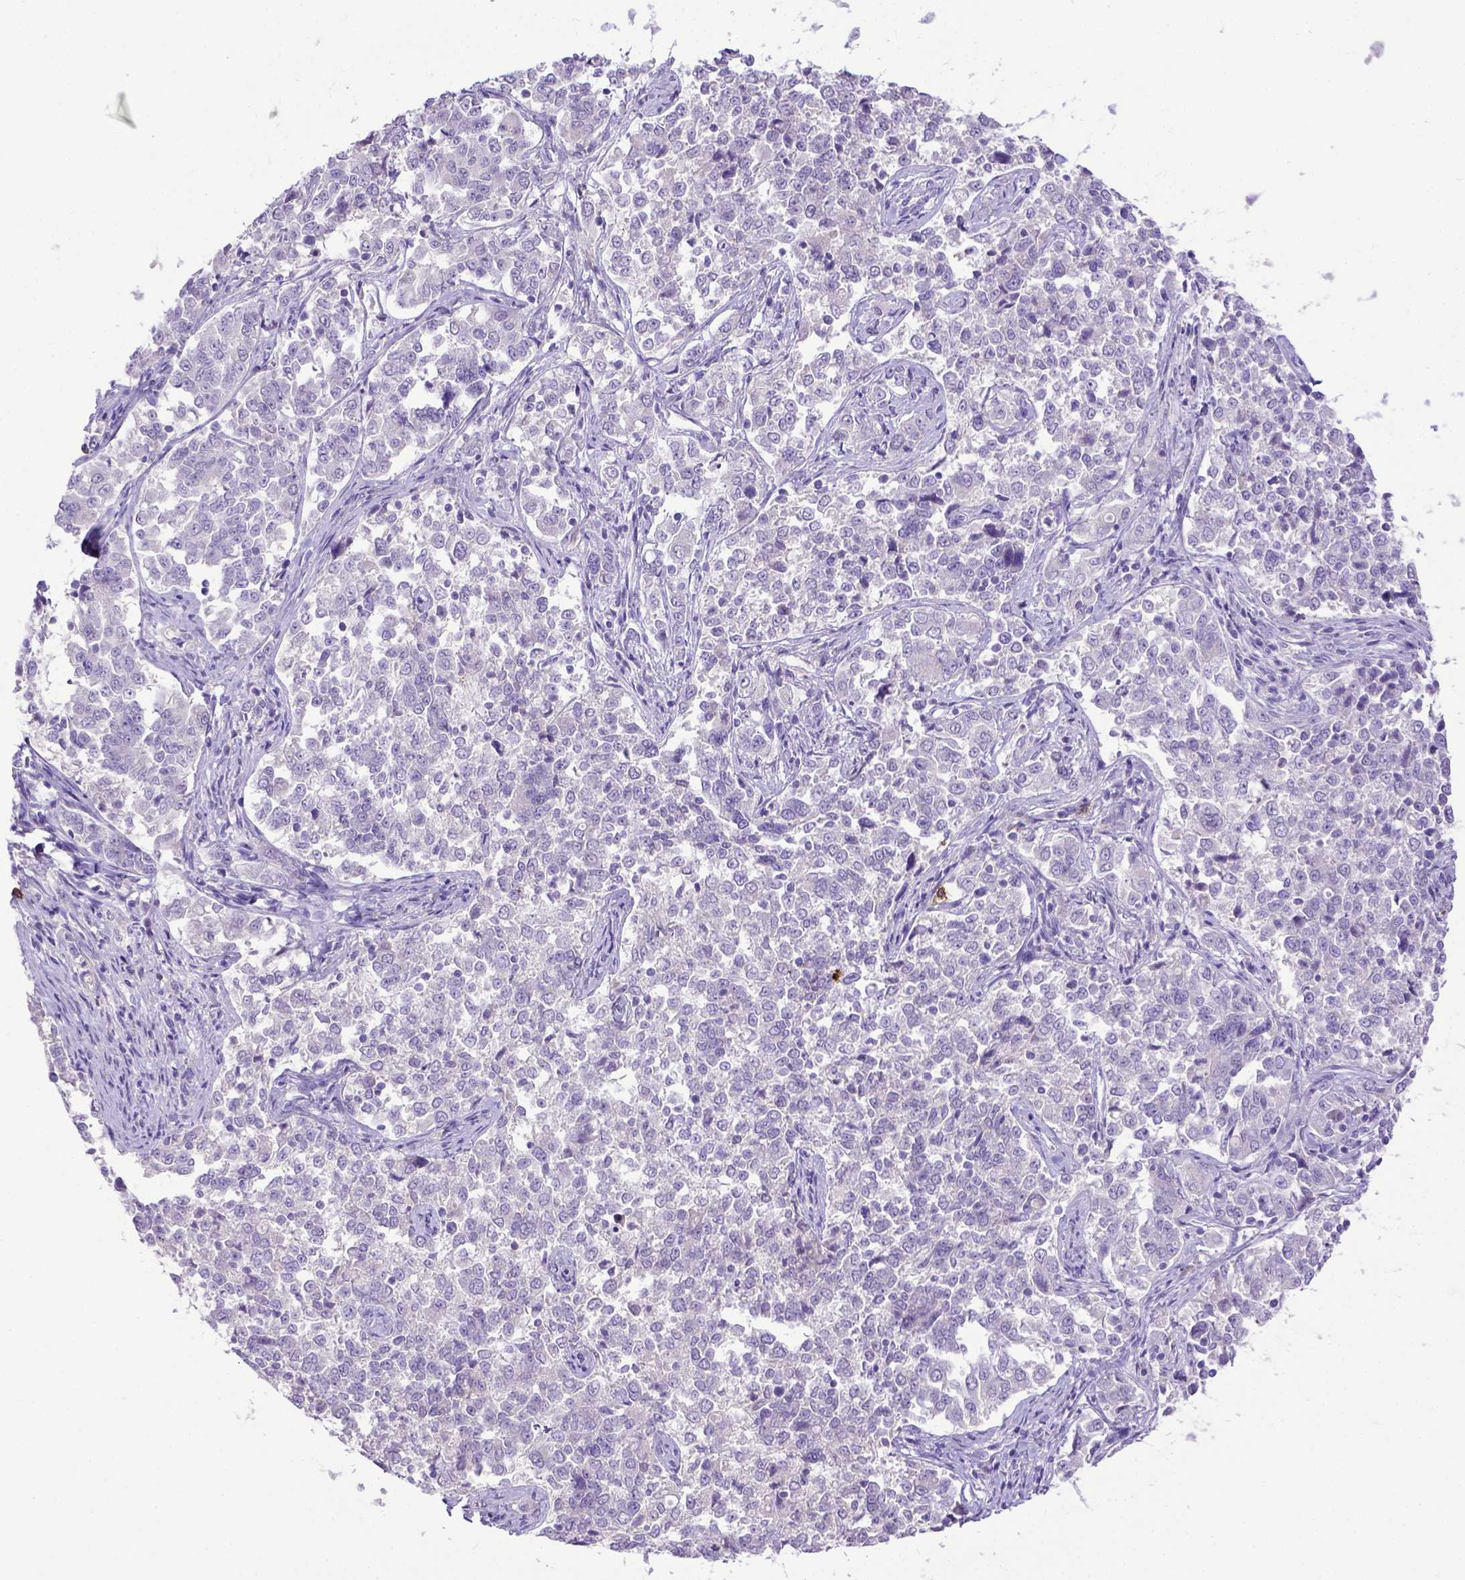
{"staining": {"intensity": "negative", "quantity": "none", "location": "none"}, "tissue": "endometrial cancer", "cell_type": "Tumor cells", "image_type": "cancer", "snomed": [{"axis": "morphology", "description": "Adenocarcinoma, NOS"}, {"axis": "topography", "description": "Endometrium"}], "caption": "This is a micrograph of IHC staining of endometrial cancer (adenocarcinoma), which shows no expression in tumor cells.", "gene": "B3GAT1", "patient": {"sex": "female", "age": 43}}